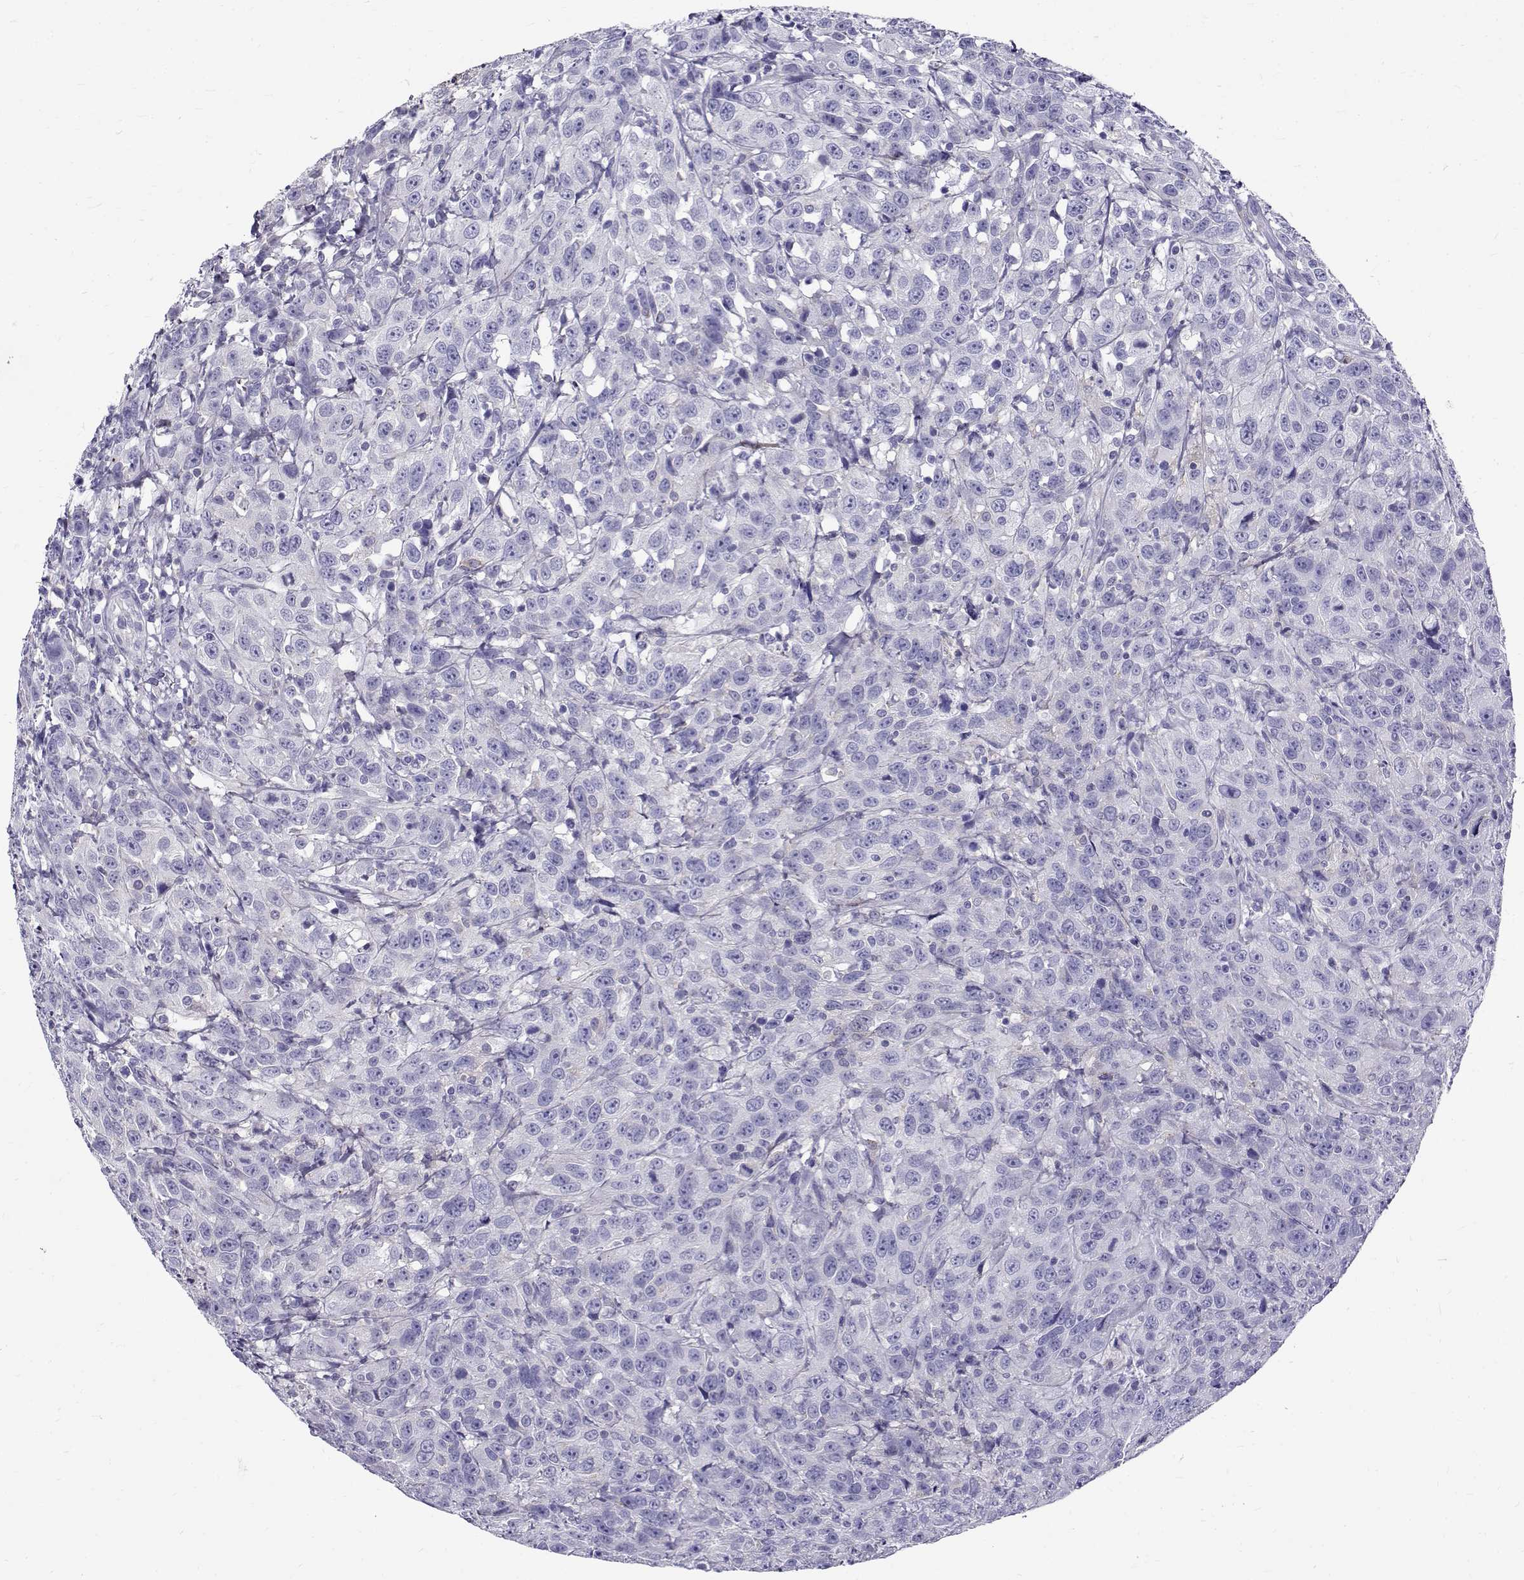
{"staining": {"intensity": "negative", "quantity": "none", "location": "none"}, "tissue": "urothelial cancer", "cell_type": "Tumor cells", "image_type": "cancer", "snomed": [{"axis": "morphology", "description": "Urothelial carcinoma, NOS"}, {"axis": "morphology", "description": "Urothelial carcinoma, High grade"}, {"axis": "topography", "description": "Urinary bladder"}], "caption": "DAB immunohistochemical staining of human high-grade urothelial carcinoma displays no significant positivity in tumor cells.", "gene": "IGSF1", "patient": {"sex": "female", "age": 73}}